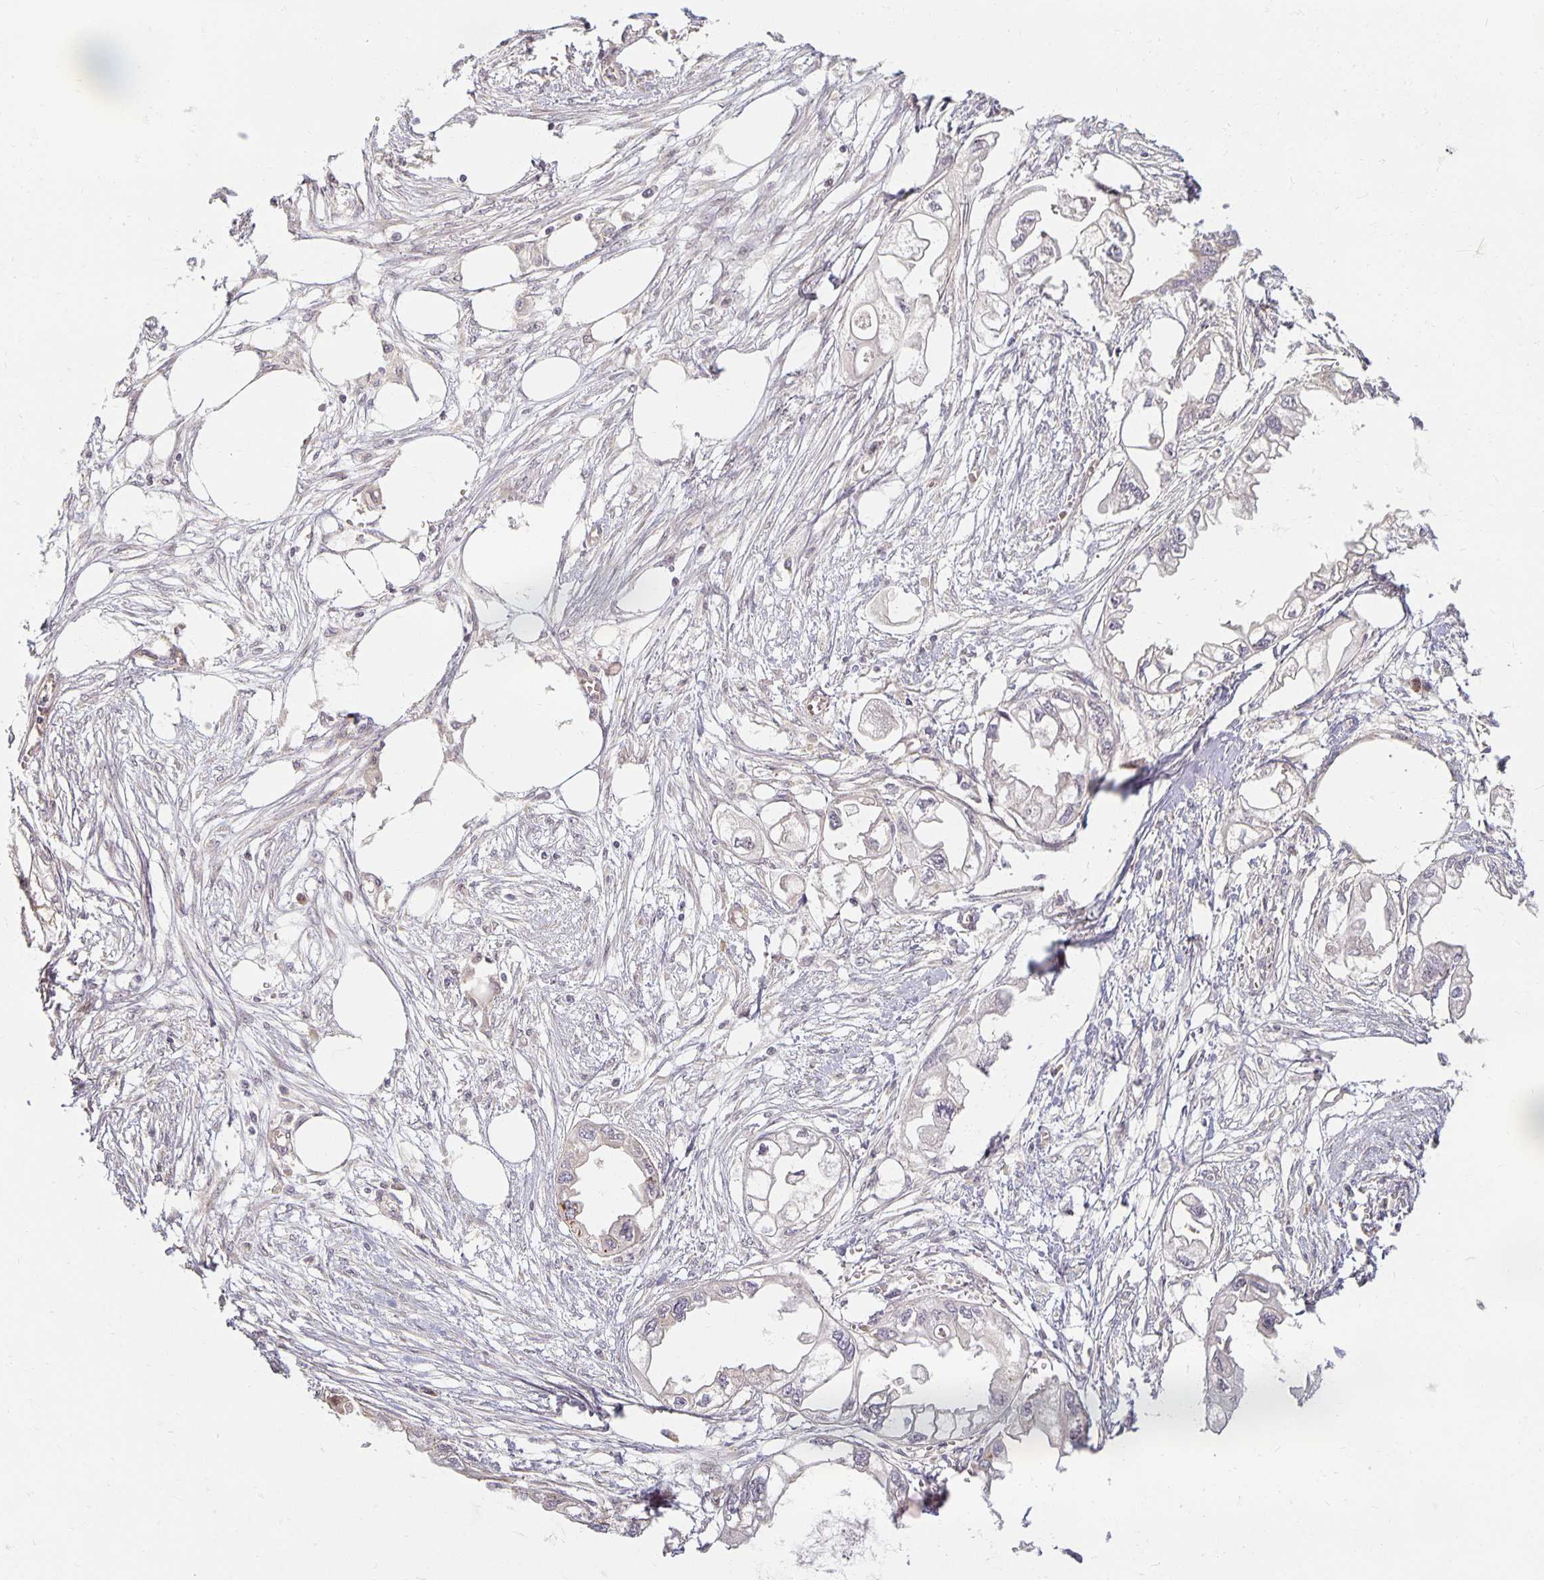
{"staining": {"intensity": "negative", "quantity": "none", "location": "none"}, "tissue": "endometrial cancer", "cell_type": "Tumor cells", "image_type": "cancer", "snomed": [{"axis": "morphology", "description": "Adenocarcinoma, NOS"}, {"axis": "morphology", "description": "Adenocarcinoma, metastatic, NOS"}, {"axis": "topography", "description": "Adipose tissue"}, {"axis": "topography", "description": "Endometrium"}], "caption": "High magnification brightfield microscopy of metastatic adenocarcinoma (endometrial) stained with DAB (brown) and counterstained with hematoxylin (blue): tumor cells show no significant positivity.", "gene": "EHF", "patient": {"sex": "female", "age": 67}}